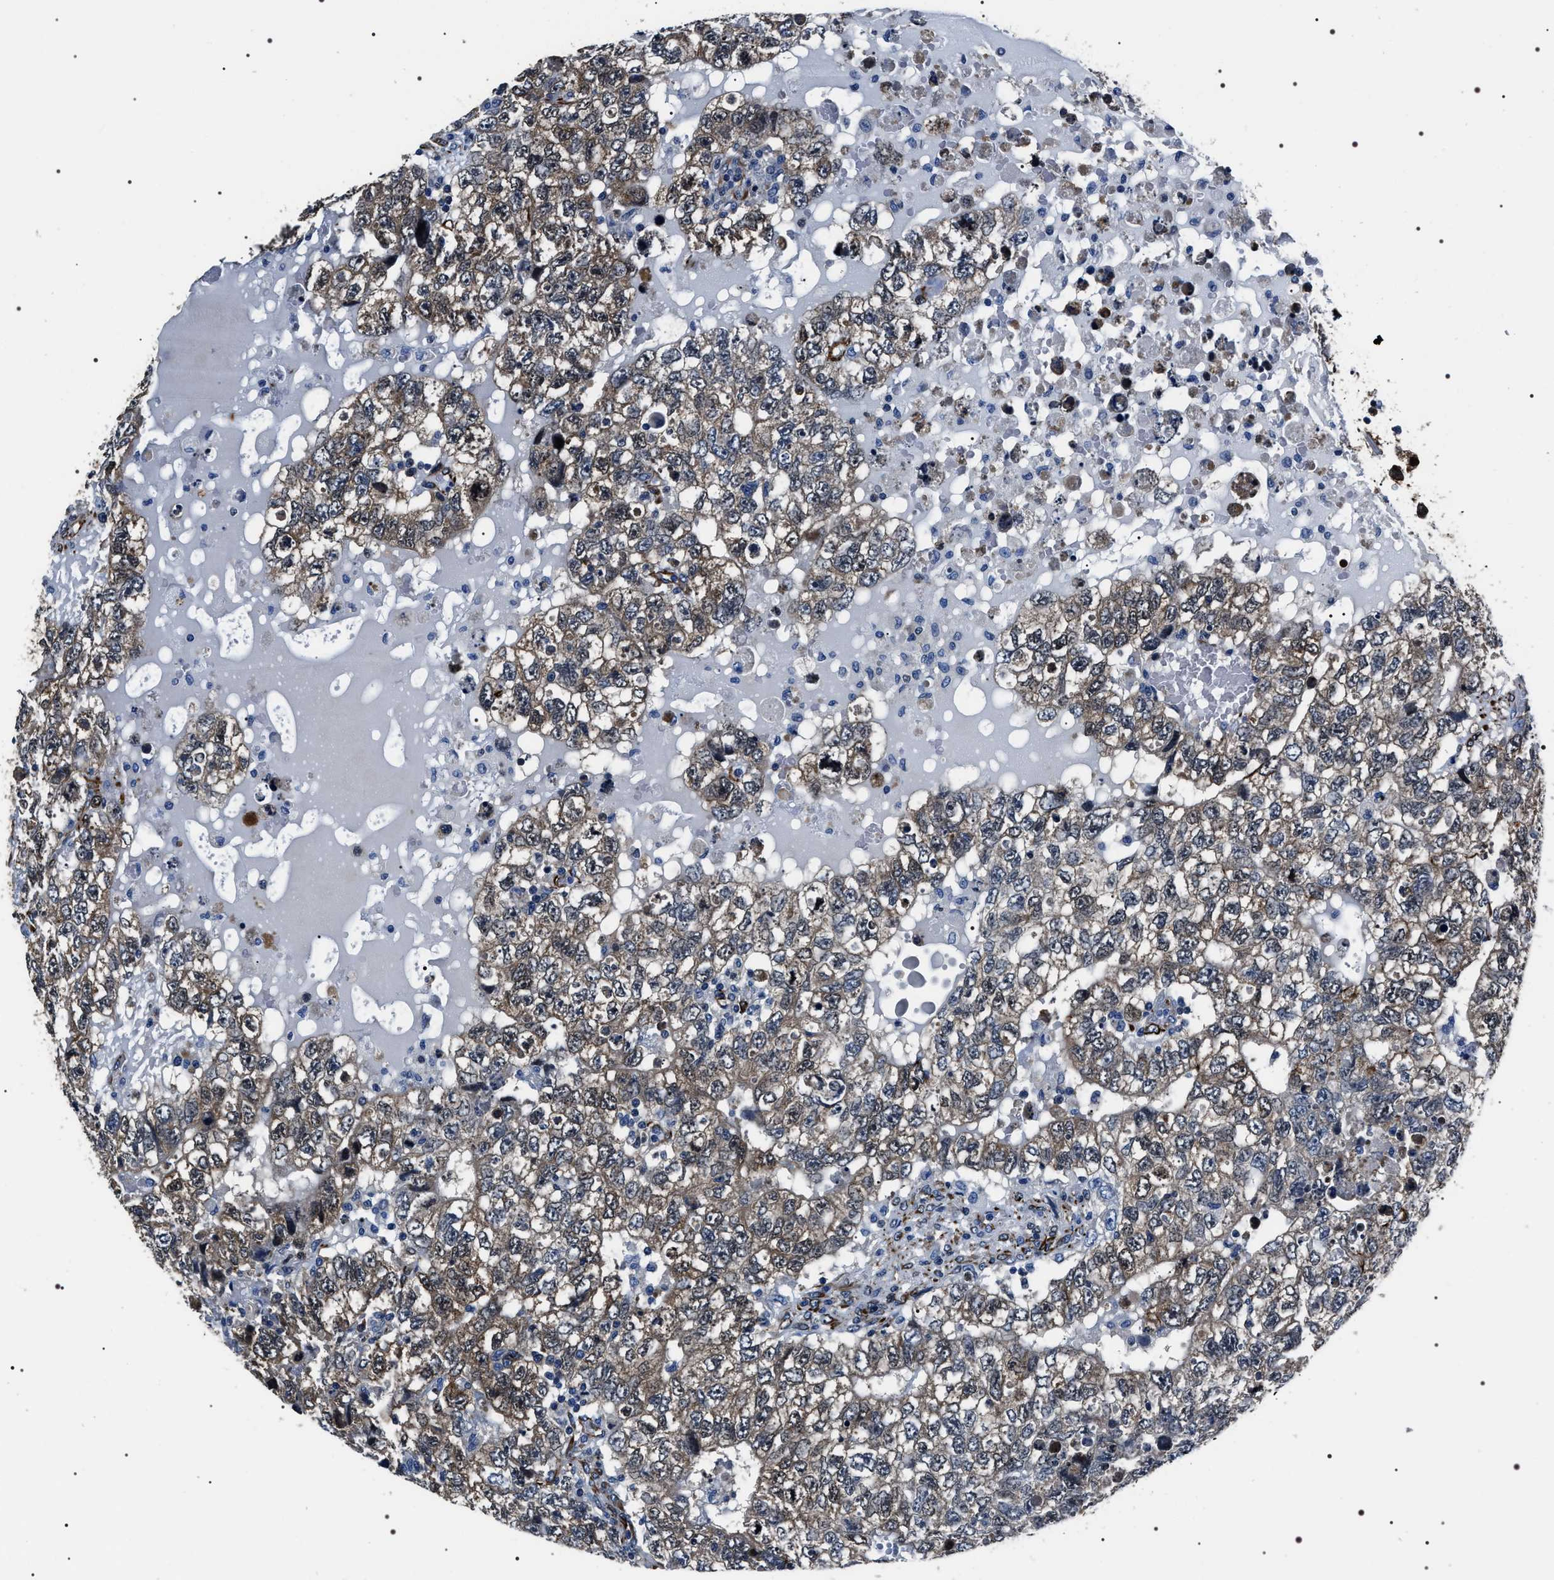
{"staining": {"intensity": "weak", "quantity": ">75%", "location": "cytoplasmic/membranous"}, "tissue": "testis cancer", "cell_type": "Tumor cells", "image_type": "cancer", "snomed": [{"axis": "morphology", "description": "Carcinoma, Embryonal, NOS"}, {"axis": "topography", "description": "Testis"}], "caption": "Testis embryonal carcinoma was stained to show a protein in brown. There is low levels of weak cytoplasmic/membranous staining in approximately >75% of tumor cells. Using DAB (3,3'-diaminobenzidine) (brown) and hematoxylin (blue) stains, captured at high magnification using brightfield microscopy.", "gene": "BAG2", "patient": {"sex": "male", "age": 36}}